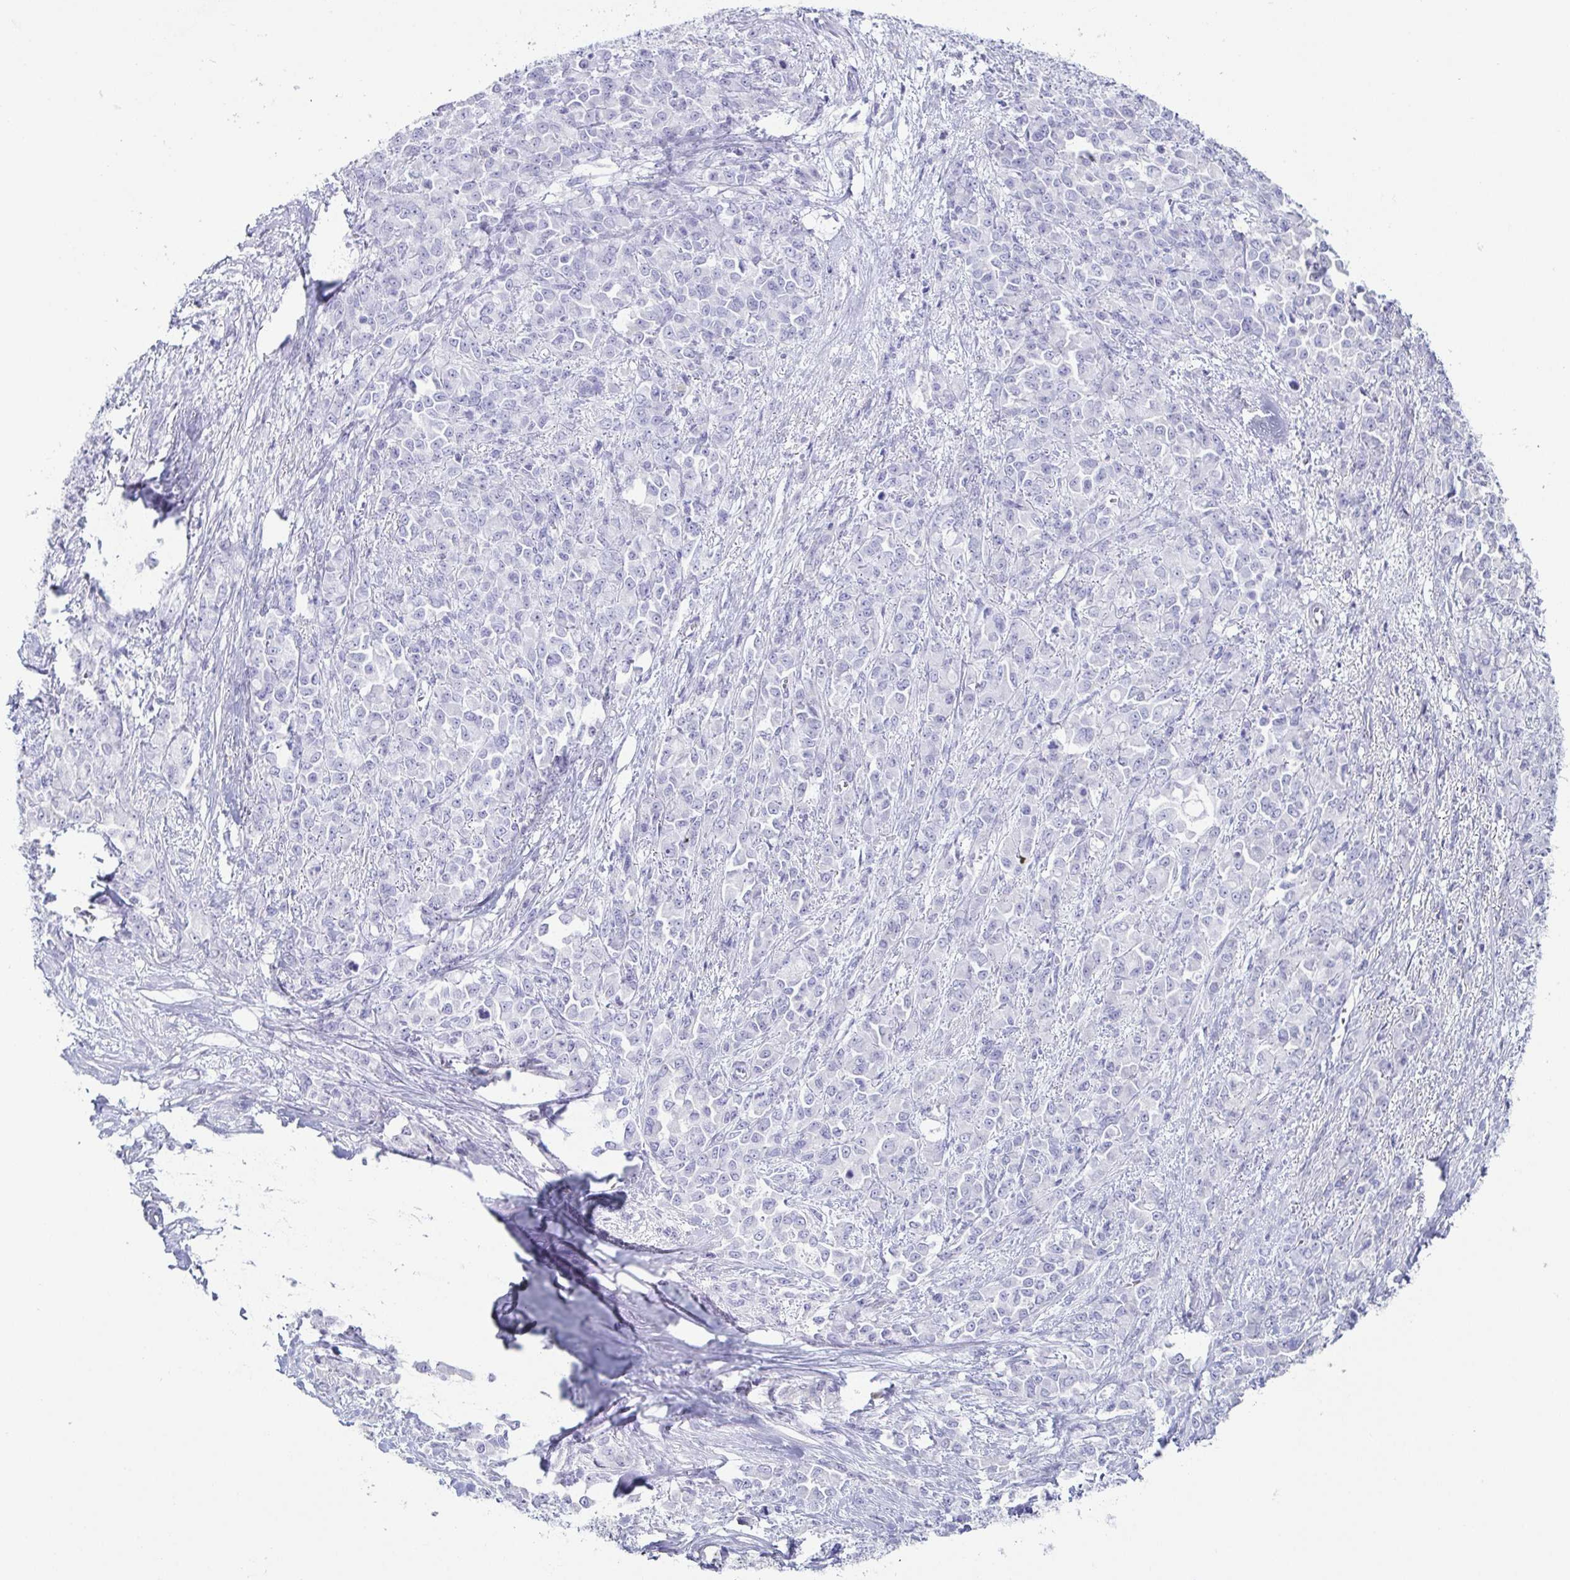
{"staining": {"intensity": "negative", "quantity": "none", "location": "none"}, "tissue": "stomach cancer", "cell_type": "Tumor cells", "image_type": "cancer", "snomed": [{"axis": "morphology", "description": "Adenocarcinoma, NOS"}, {"axis": "topography", "description": "Stomach"}], "caption": "There is no significant positivity in tumor cells of stomach cancer.", "gene": "CD164L2", "patient": {"sex": "female", "age": 76}}